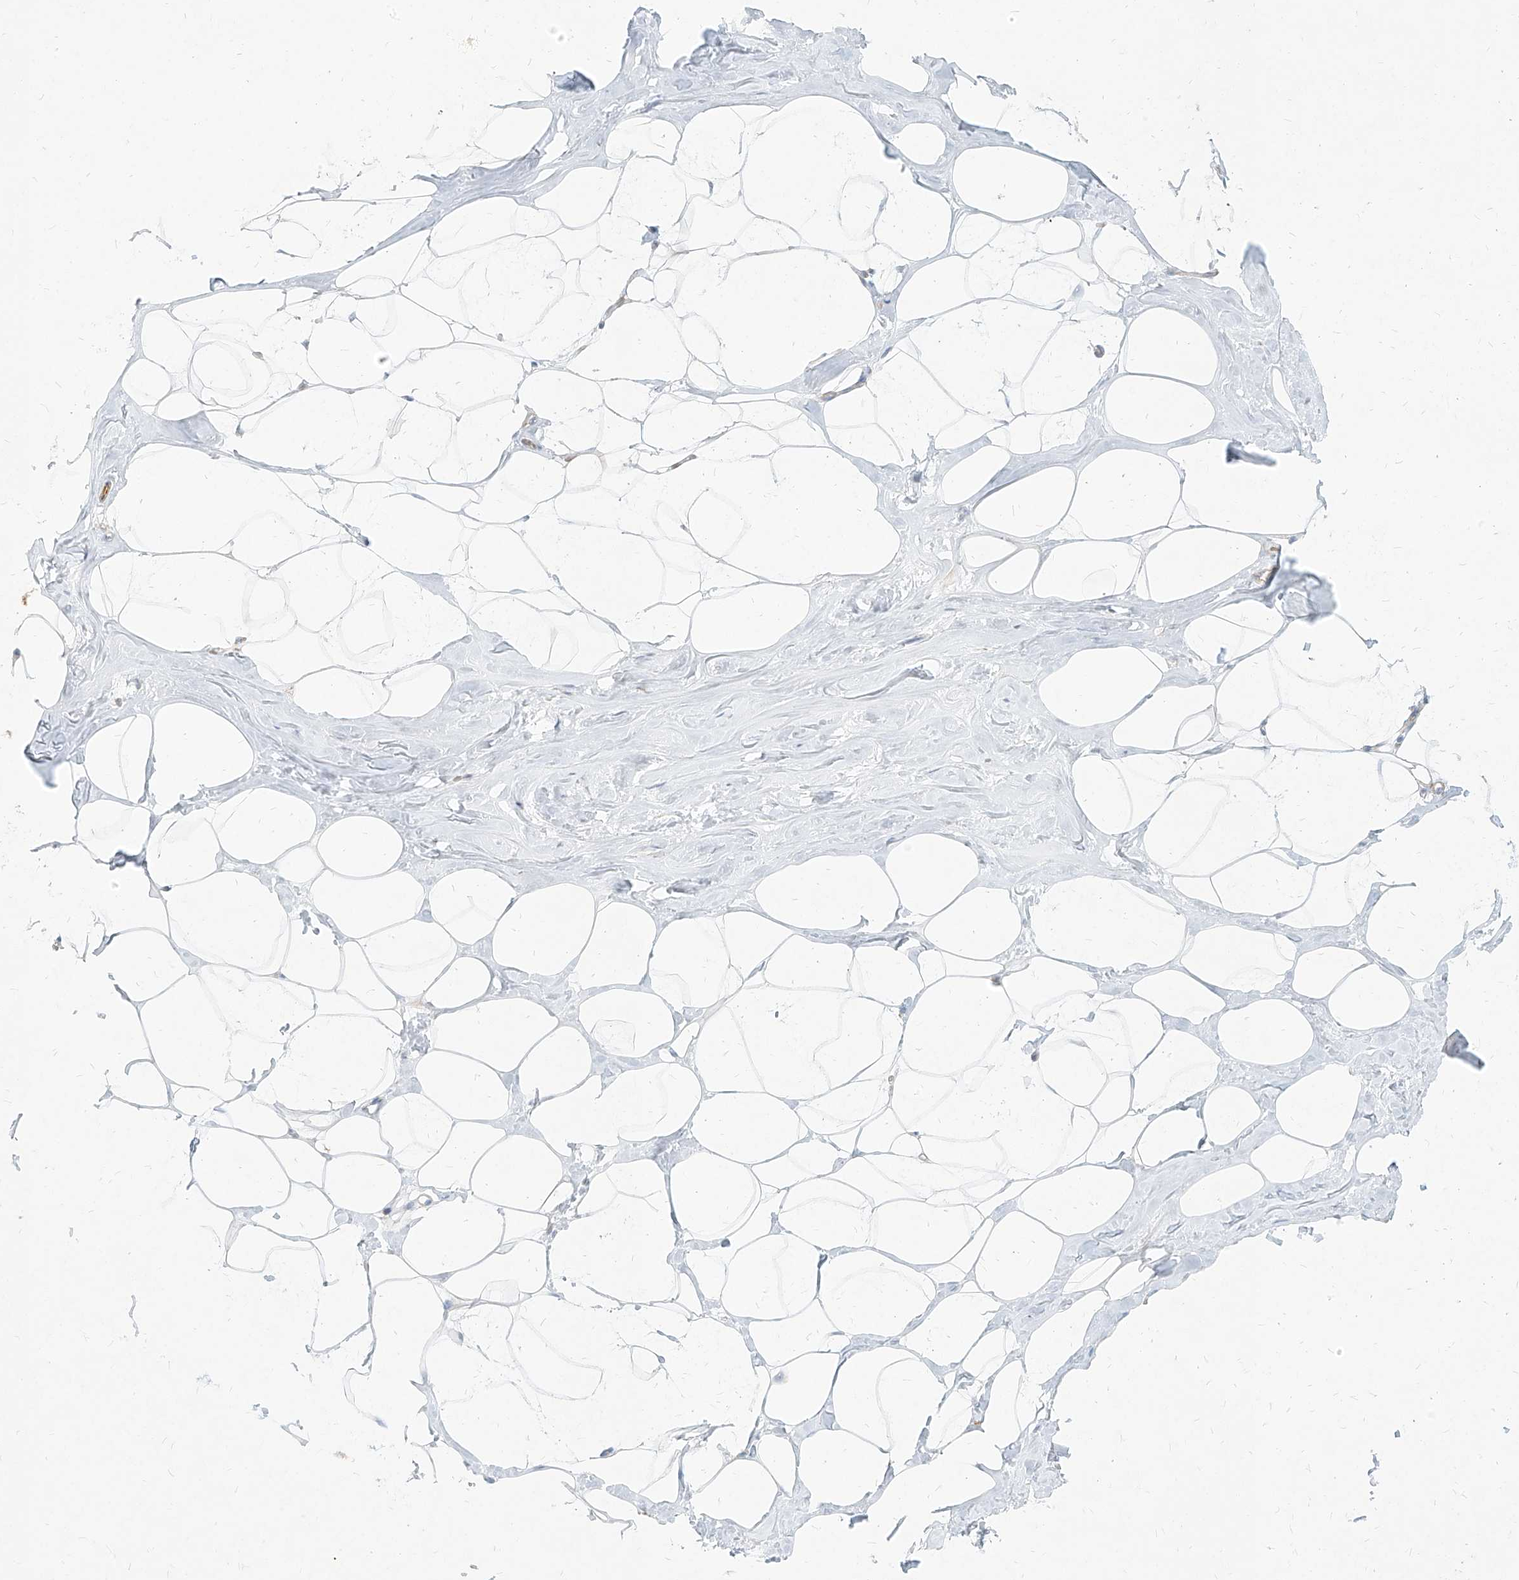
{"staining": {"intensity": "negative", "quantity": "none", "location": "none"}, "tissue": "adipose tissue", "cell_type": "Adipocytes", "image_type": "normal", "snomed": [{"axis": "morphology", "description": "Normal tissue, NOS"}, {"axis": "morphology", "description": "Fibrosis, NOS"}, {"axis": "topography", "description": "Breast"}, {"axis": "topography", "description": "Adipose tissue"}], "caption": "This micrograph is of unremarkable adipose tissue stained with IHC to label a protein in brown with the nuclei are counter-stained blue. There is no staining in adipocytes. Brightfield microscopy of IHC stained with DAB (3,3'-diaminobenzidine) (brown) and hematoxylin (blue), captured at high magnification.", "gene": "MTX2", "patient": {"sex": "female", "age": 39}}